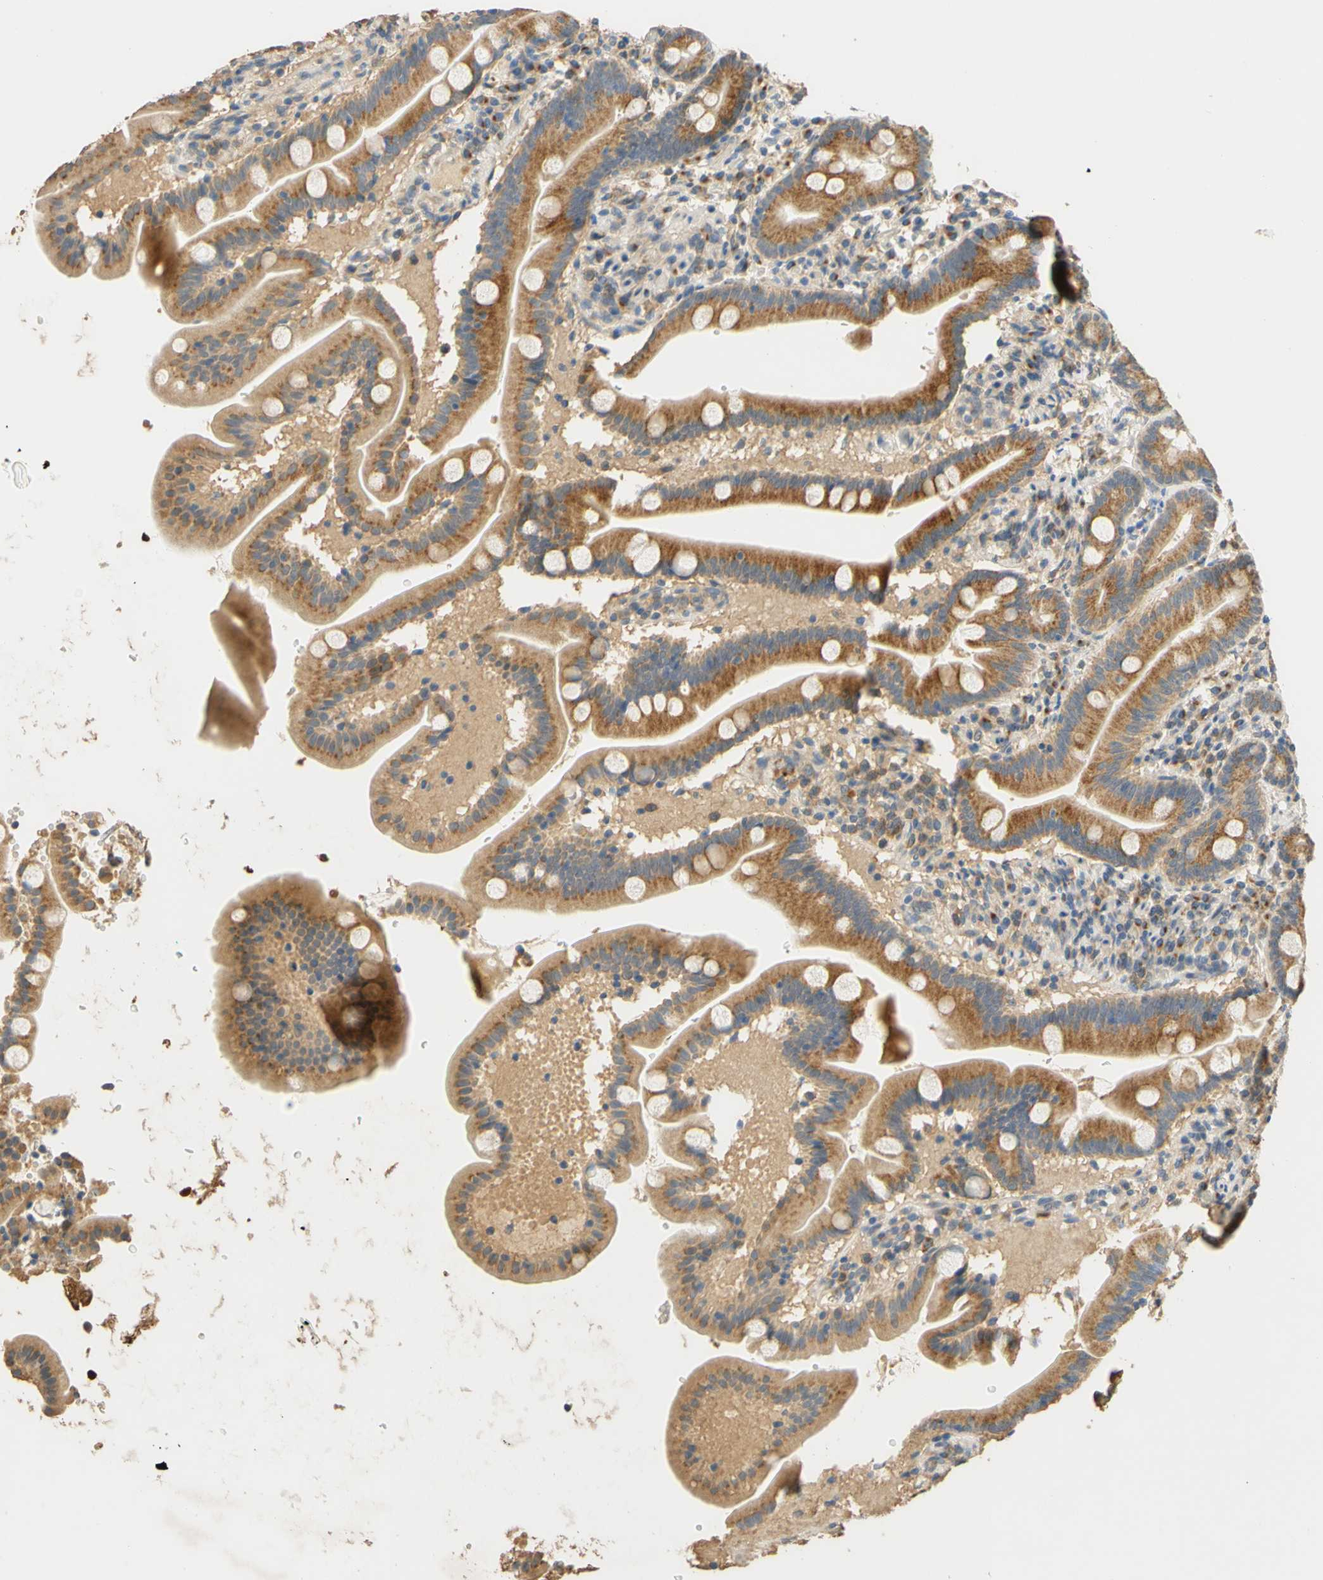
{"staining": {"intensity": "moderate", "quantity": ">75%", "location": "cytoplasmic/membranous"}, "tissue": "duodenum", "cell_type": "Glandular cells", "image_type": "normal", "snomed": [{"axis": "morphology", "description": "Normal tissue, NOS"}, {"axis": "topography", "description": "Duodenum"}], "caption": "Duodenum was stained to show a protein in brown. There is medium levels of moderate cytoplasmic/membranous expression in approximately >75% of glandular cells.", "gene": "ENTREP2", "patient": {"sex": "male", "age": 54}}